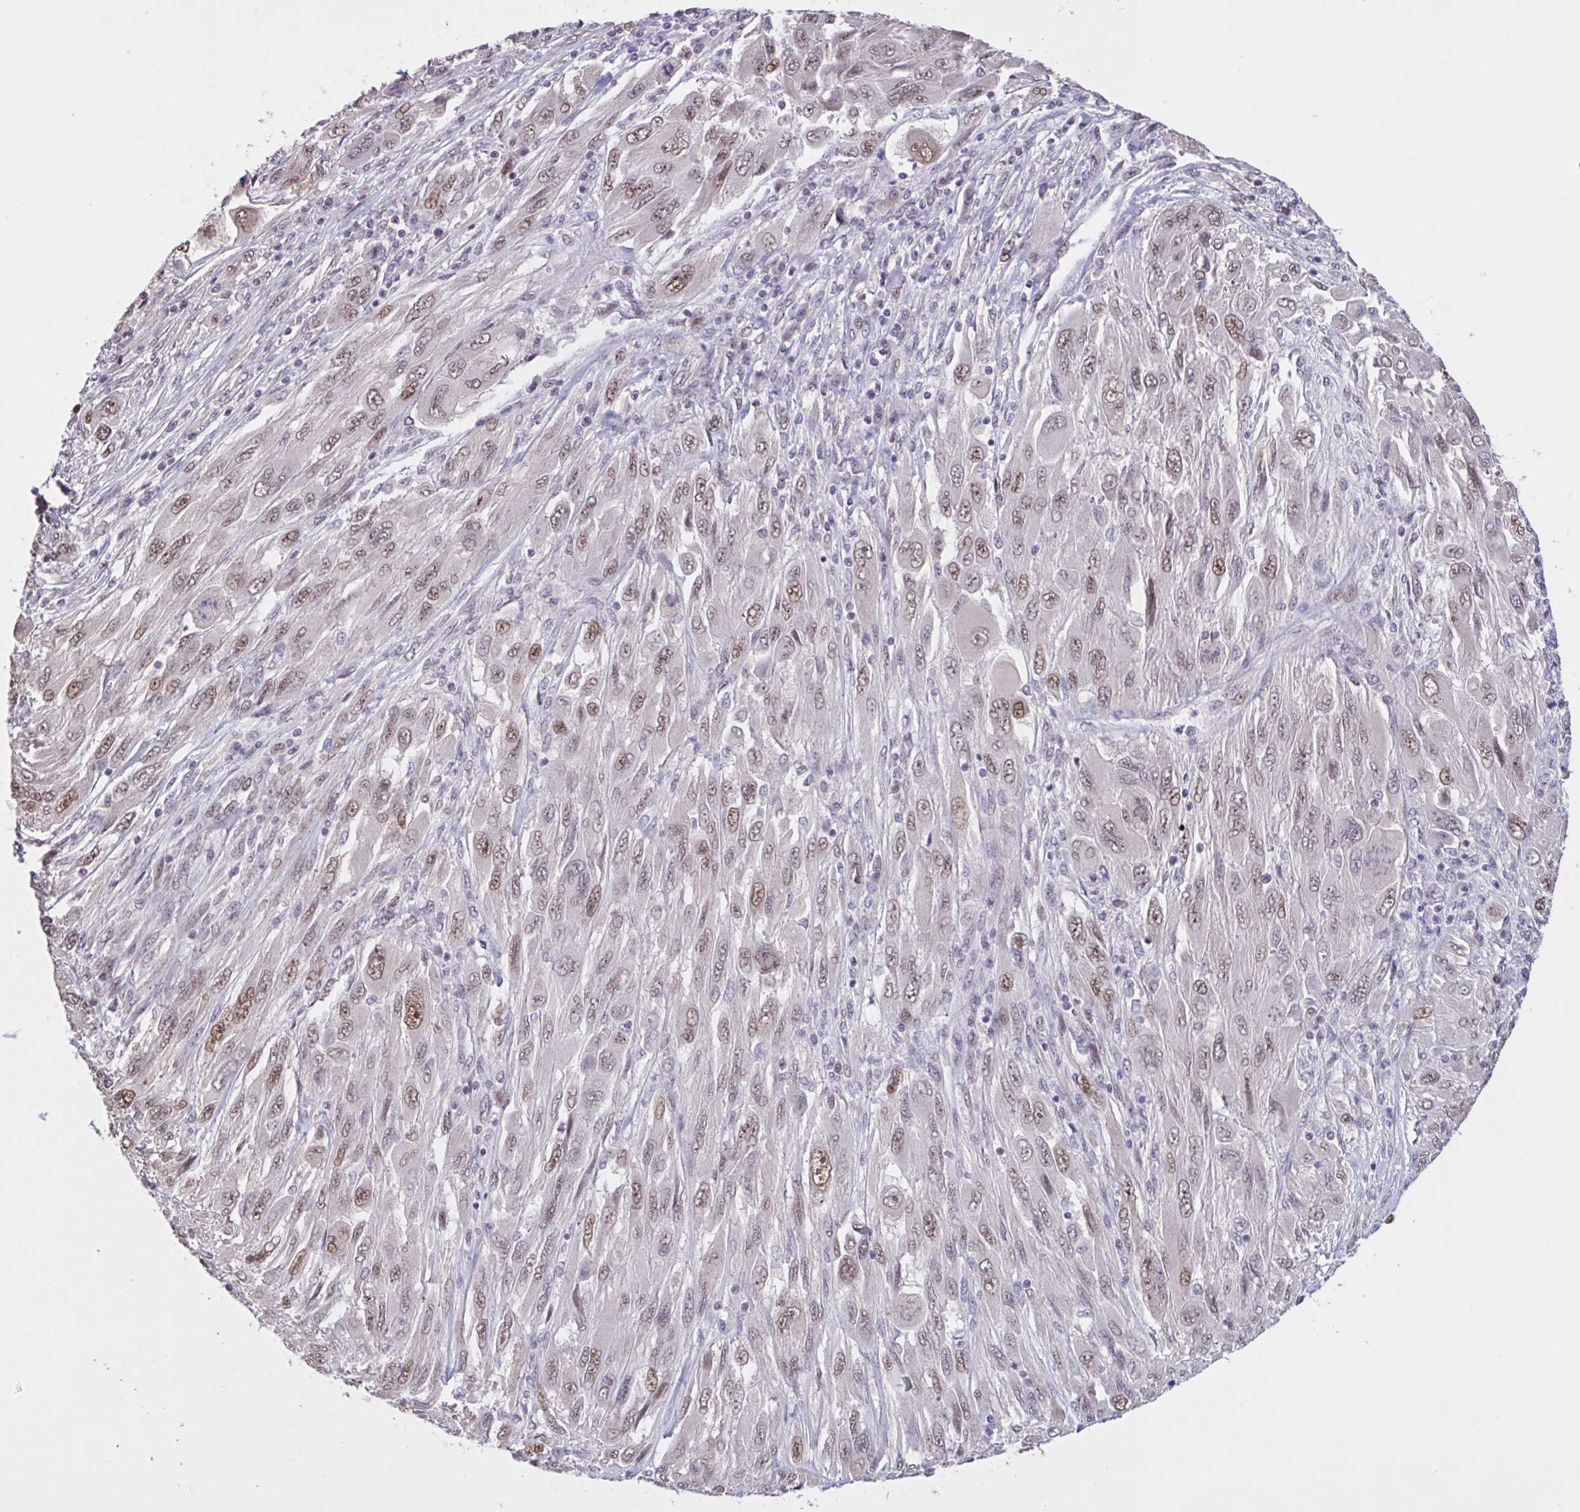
{"staining": {"intensity": "moderate", "quantity": "25%-75%", "location": "nuclear"}, "tissue": "melanoma", "cell_type": "Tumor cells", "image_type": "cancer", "snomed": [{"axis": "morphology", "description": "Malignant melanoma, NOS"}, {"axis": "topography", "description": "Skin"}], "caption": "DAB (3,3'-diaminobenzidine) immunohistochemical staining of human melanoma demonstrates moderate nuclear protein positivity in about 25%-75% of tumor cells.", "gene": "ZNF414", "patient": {"sex": "female", "age": 91}}